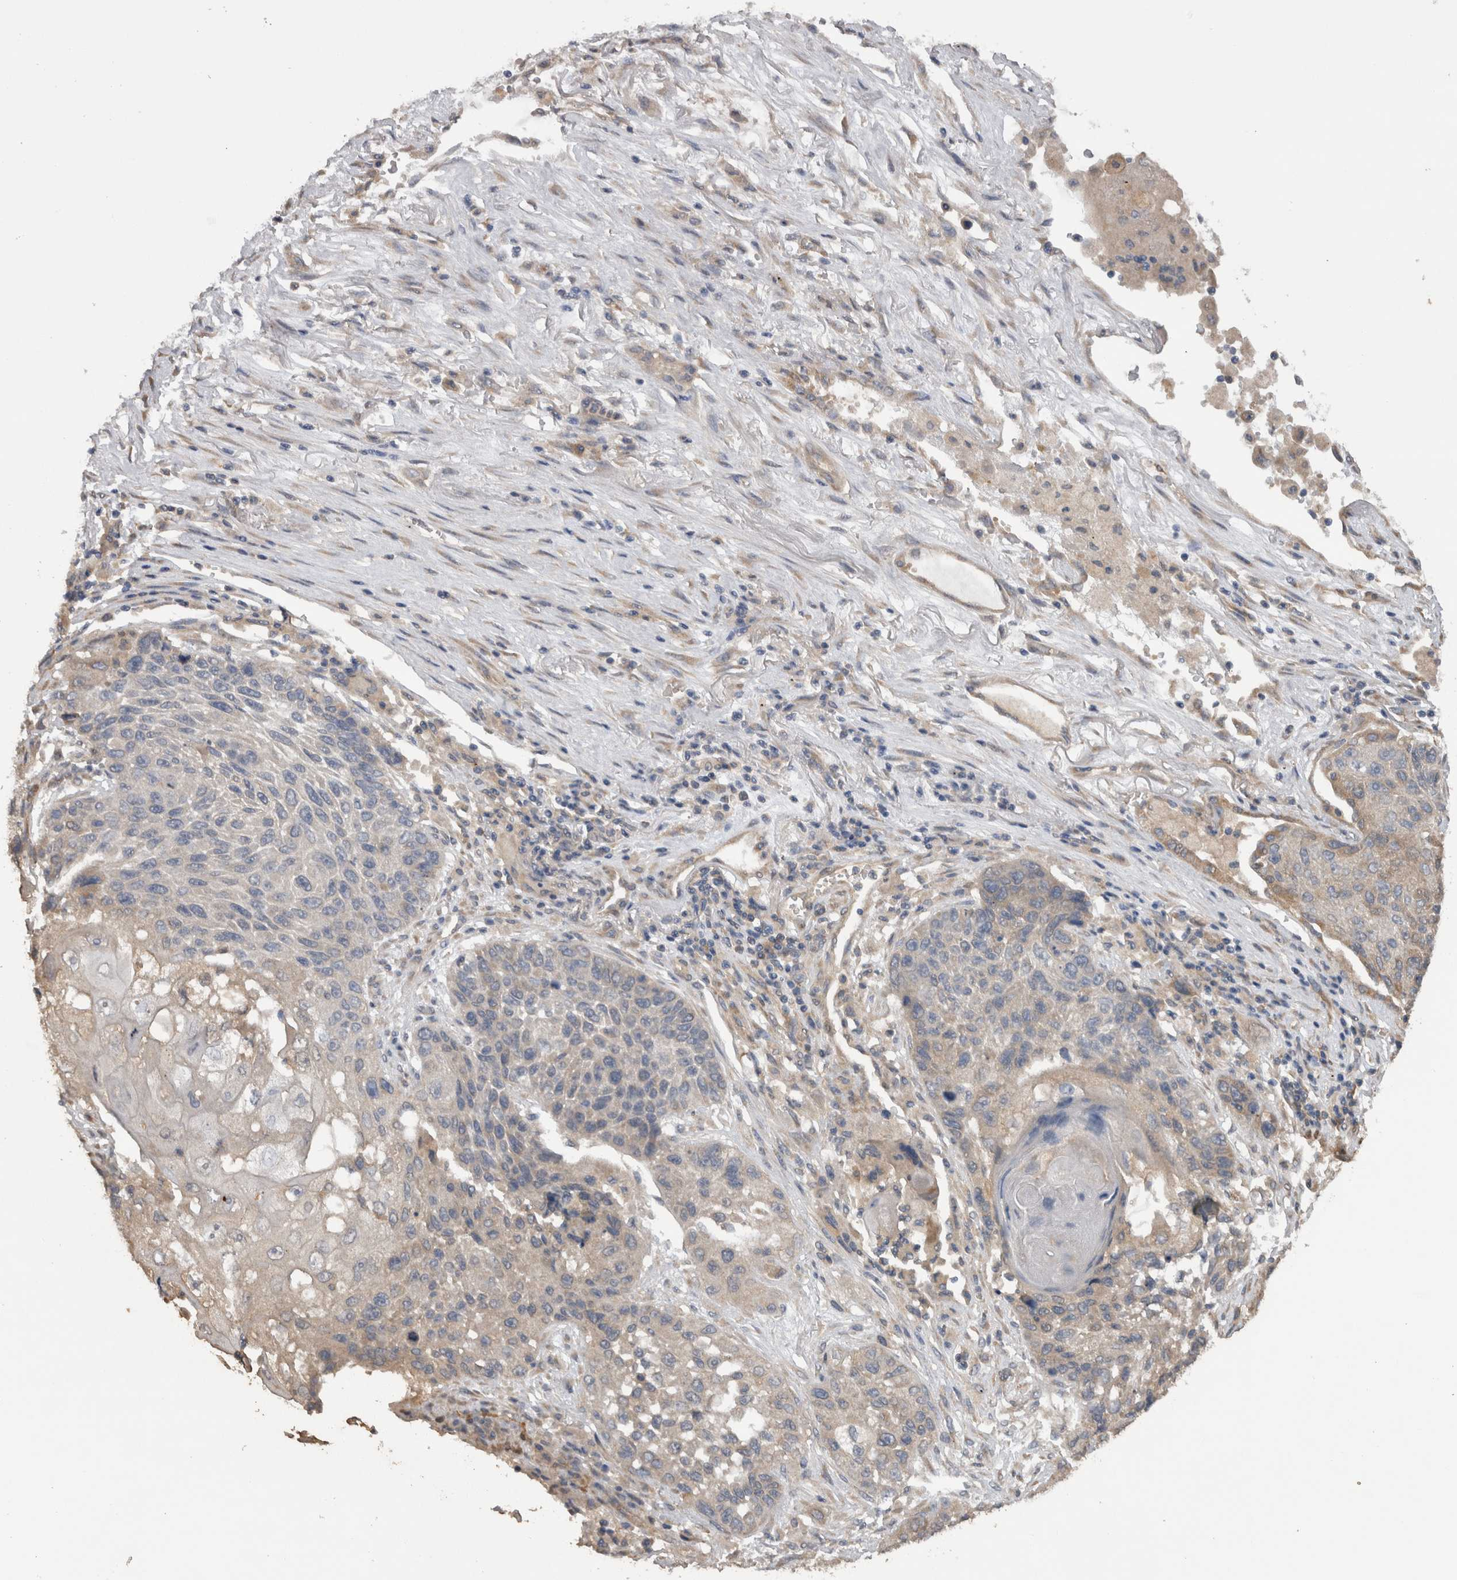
{"staining": {"intensity": "negative", "quantity": "none", "location": "none"}, "tissue": "lung cancer", "cell_type": "Tumor cells", "image_type": "cancer", "snomed": [{"axis": "morphology", "description": "Squamous cell carcinoma, NOS"}, {"axis": "topography", "description": "Lung"}], "caption": "DAB immunohistochemical staining of human lung squamous cell carcinoma reveals no significant positivity in tumor cells.", "gene": "TMED7", "patient": {"sex": "male", "age": 61}}